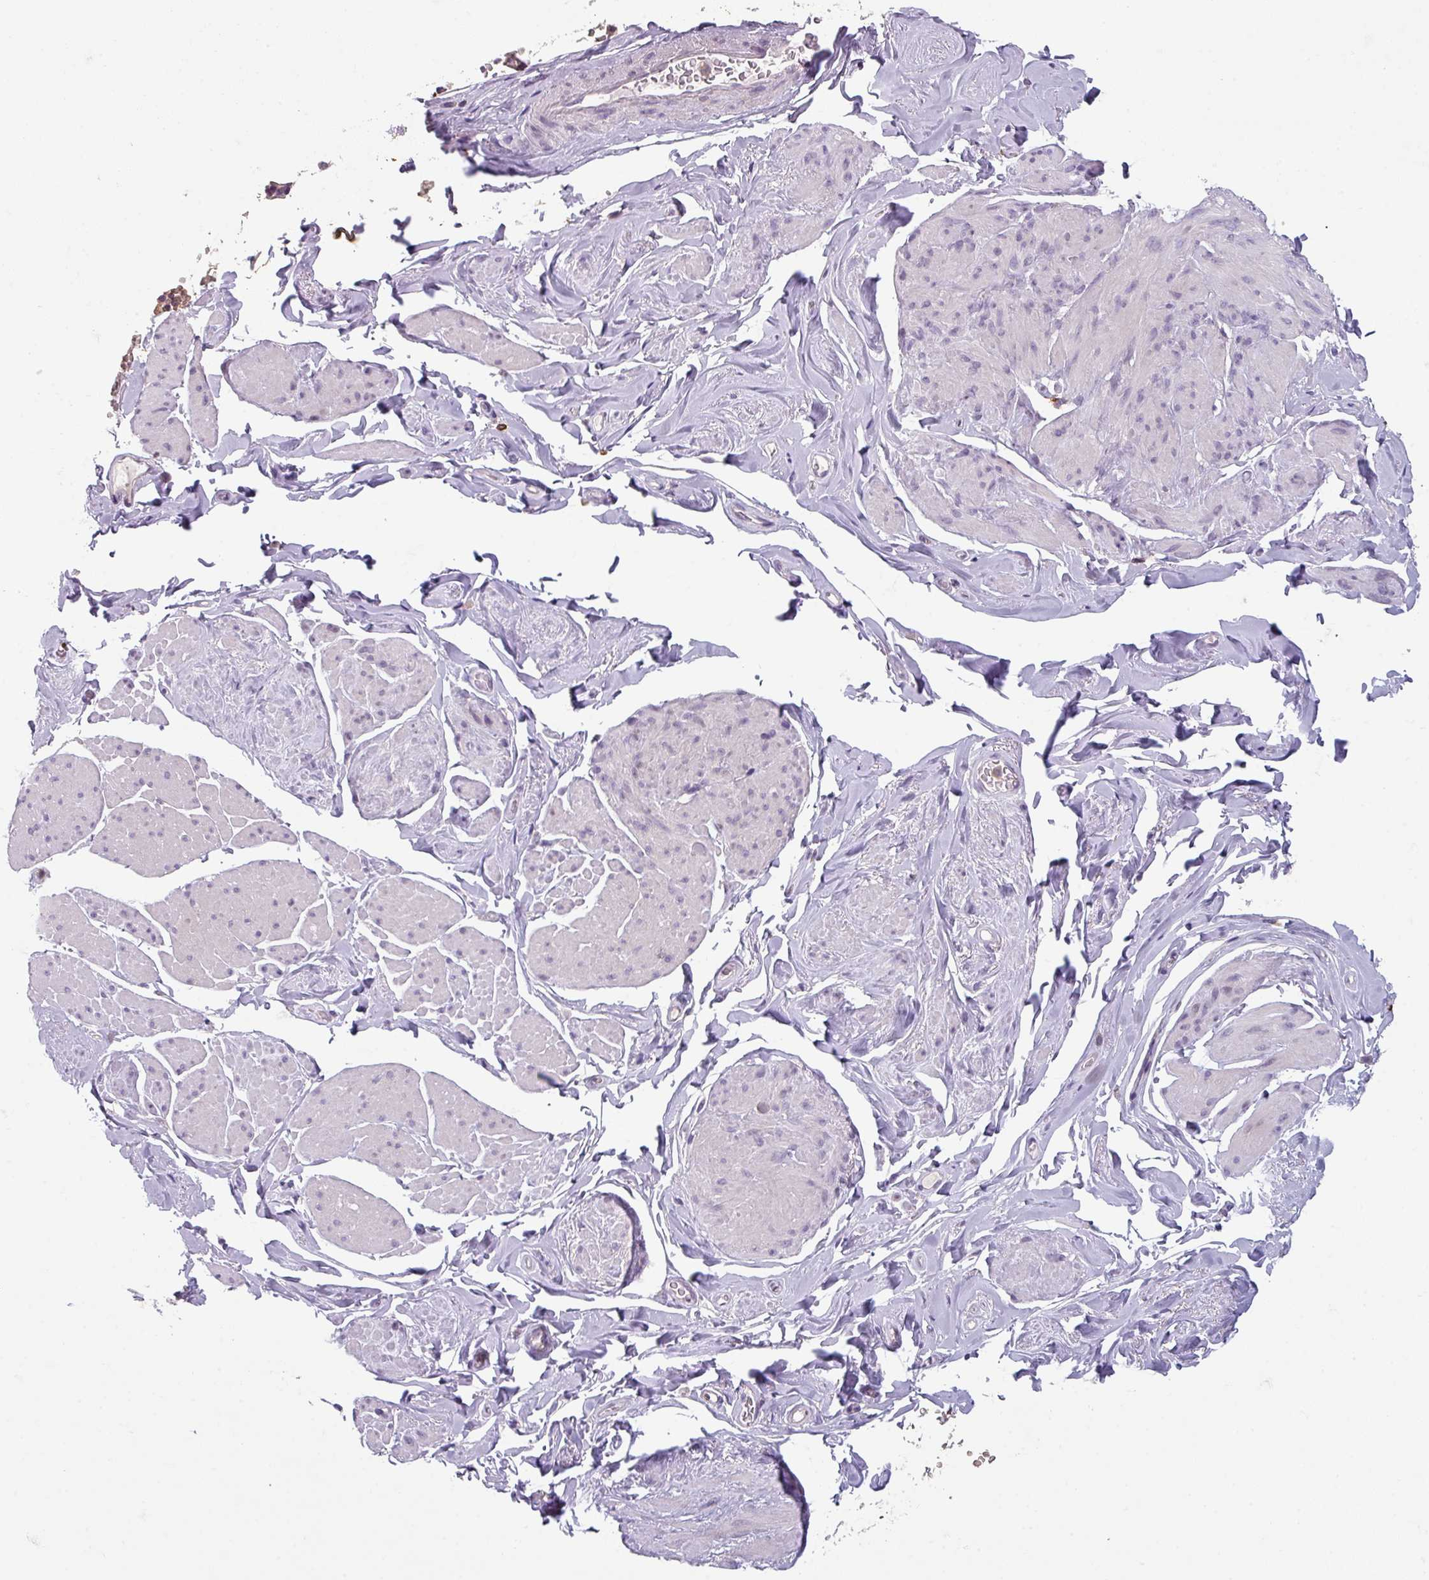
{"staining": {"intensity": "negative", "quantity": "none", "location": "none"}, "tissue": "smooth muscle", "cell_type": "Smooth muscle cells", "image_type": "normal", "snomed": [{"axis": "morphology", "description": "Normal tissue, NOS"}, {"axis": "topography", "description": "Smooth muscle"}, {"axis": "topography", "description": "Peripheral nerve tissue"}], "caption": "This is a photomicrograph of immunohistochemistry (IHC) staining of normal smooth muscle, which shows no expression in smooth muscle cells.", "gene": "NEDD9", "patient": {"sex": "male", "age": 69}}